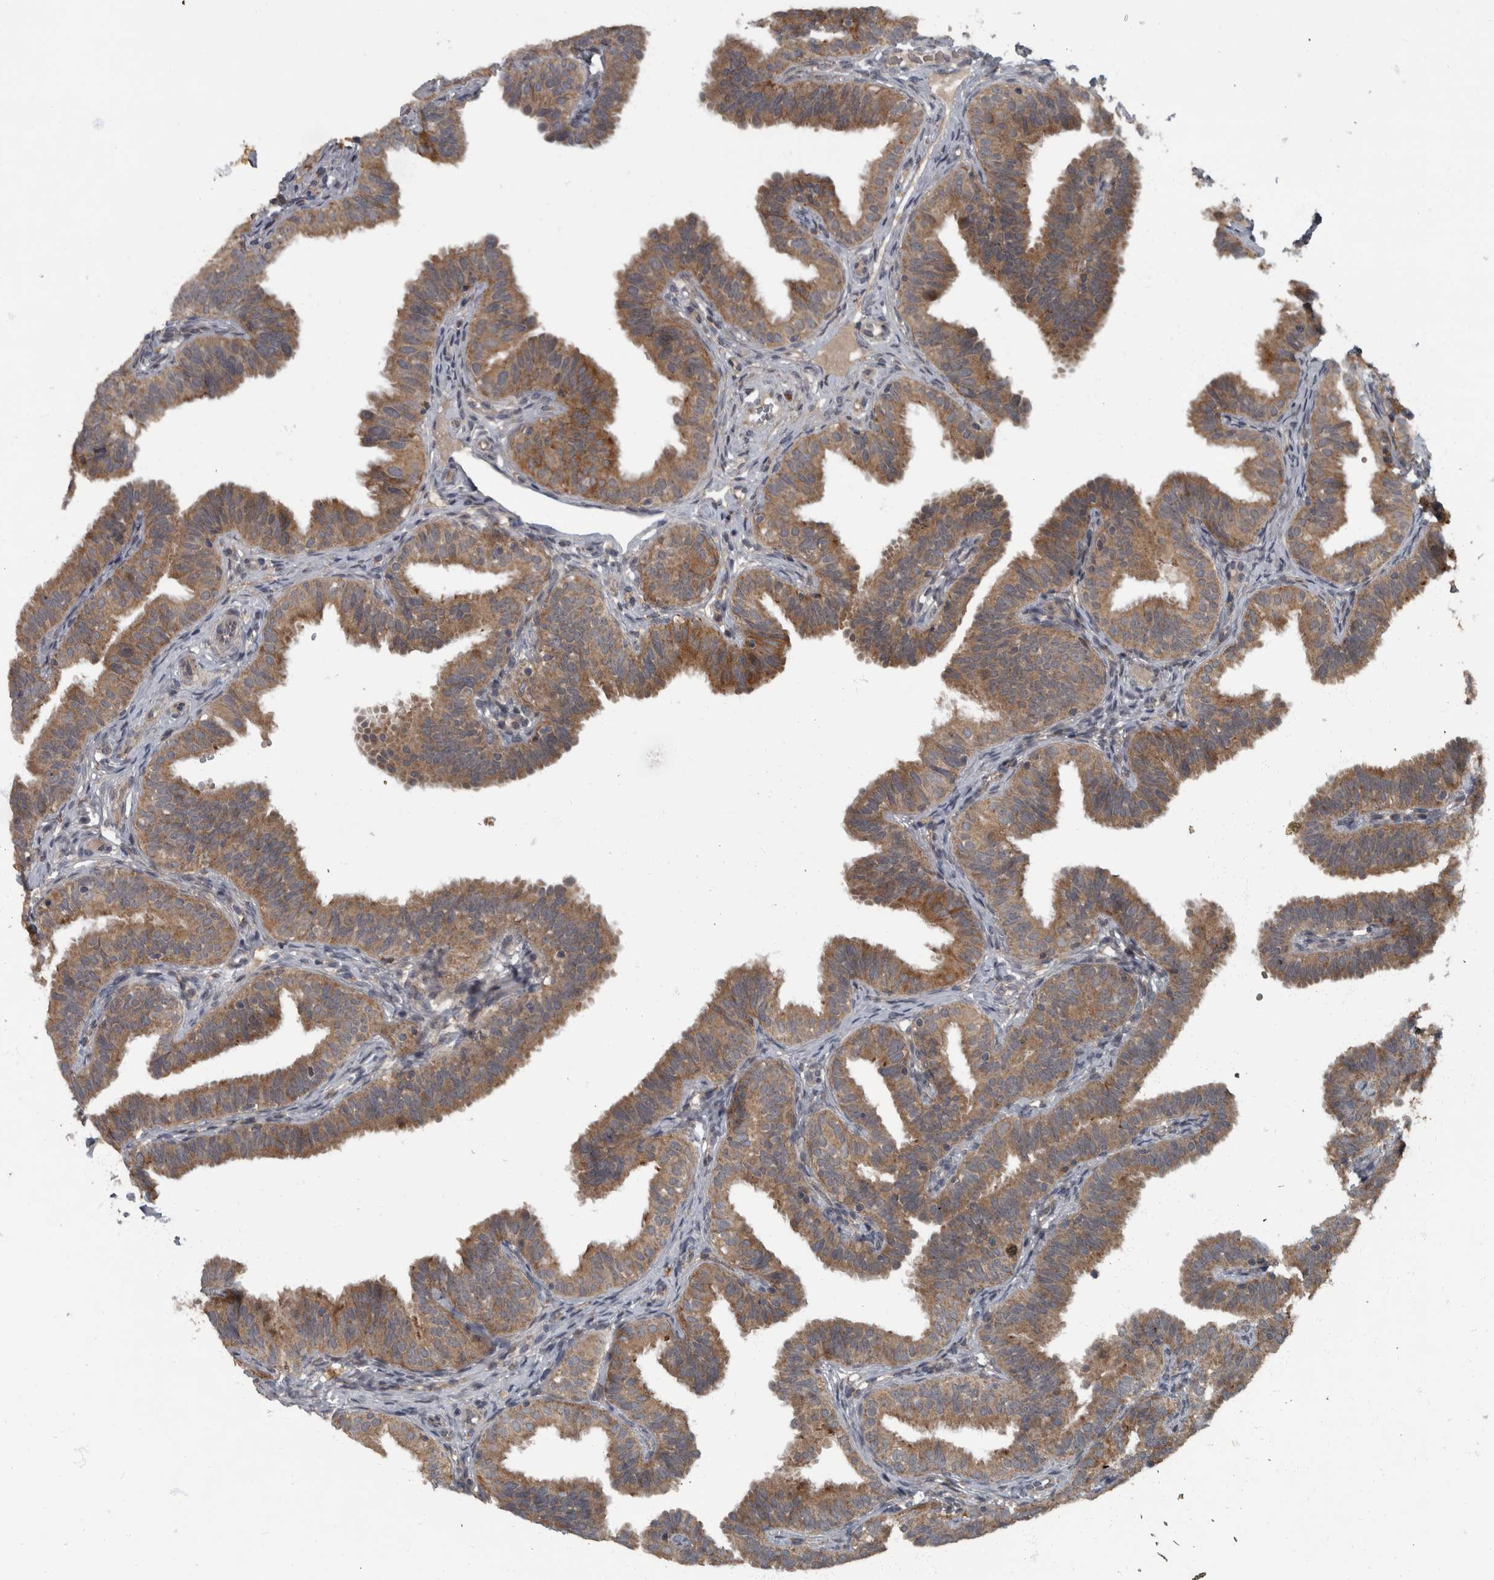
{"staining": {"intensity": "moderate", "quantity": ">75%", "location": "cytoplasmic/membranous"}, "tissue": "fallopian tube", "cell_type": "Glandular cells", "image_type": "normal", "snomed": [{"axis": "morphology", "description": "Normal tissue, NOS"}, {"axis": "topography", "description": "Fallopian tube"}], "caption": "Normal fallopian tube demonstrates moderate cytoplasmic/membranous positivity in about >75% of glandular cells (IHC, brightfield microscopy, high magnification)..", "gene": "RABGGTB", "patient": {"sex": "female", "age": 35}}